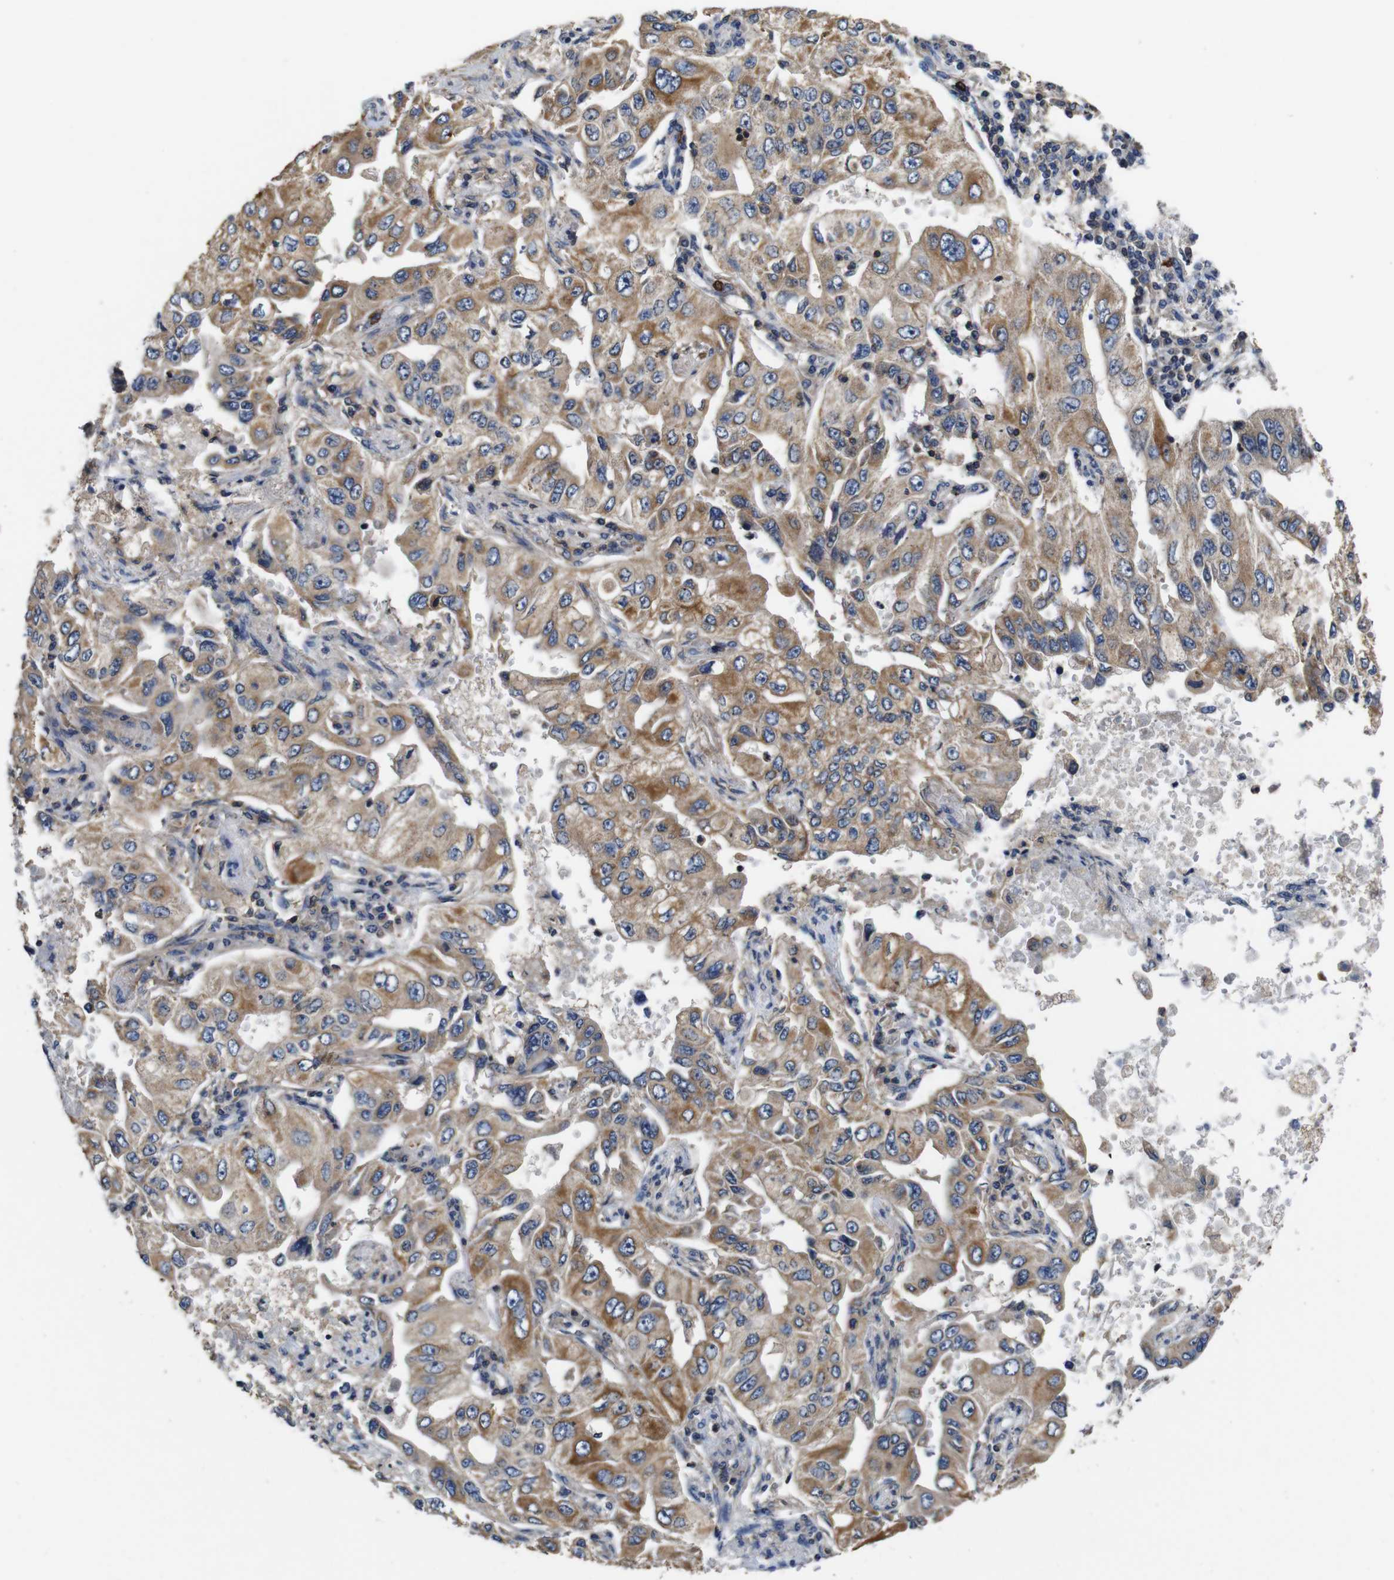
{"staining": {"intensity": "moderate", "quantity": ">75%", "location": "cytoplasmic/membranous"}, "tissue": "lung cancer", "cell_type": "Tumor cells", "image_type": "cancer", "snomed": [{"axis": "morphology", "description": "Adenocarcinoma, NOS"}, {"axis": "topography", "description": "Lung"}], "caption": "A brown stain highlights moderate cytoplasmic/membranous staining of a protein in human lung cancer tumor cells. The protein of interest is shown in brown color, while the nuclei are stained blue.", "gene": "GLIPR1", "patient": {"sex": "male", "age": 84}}